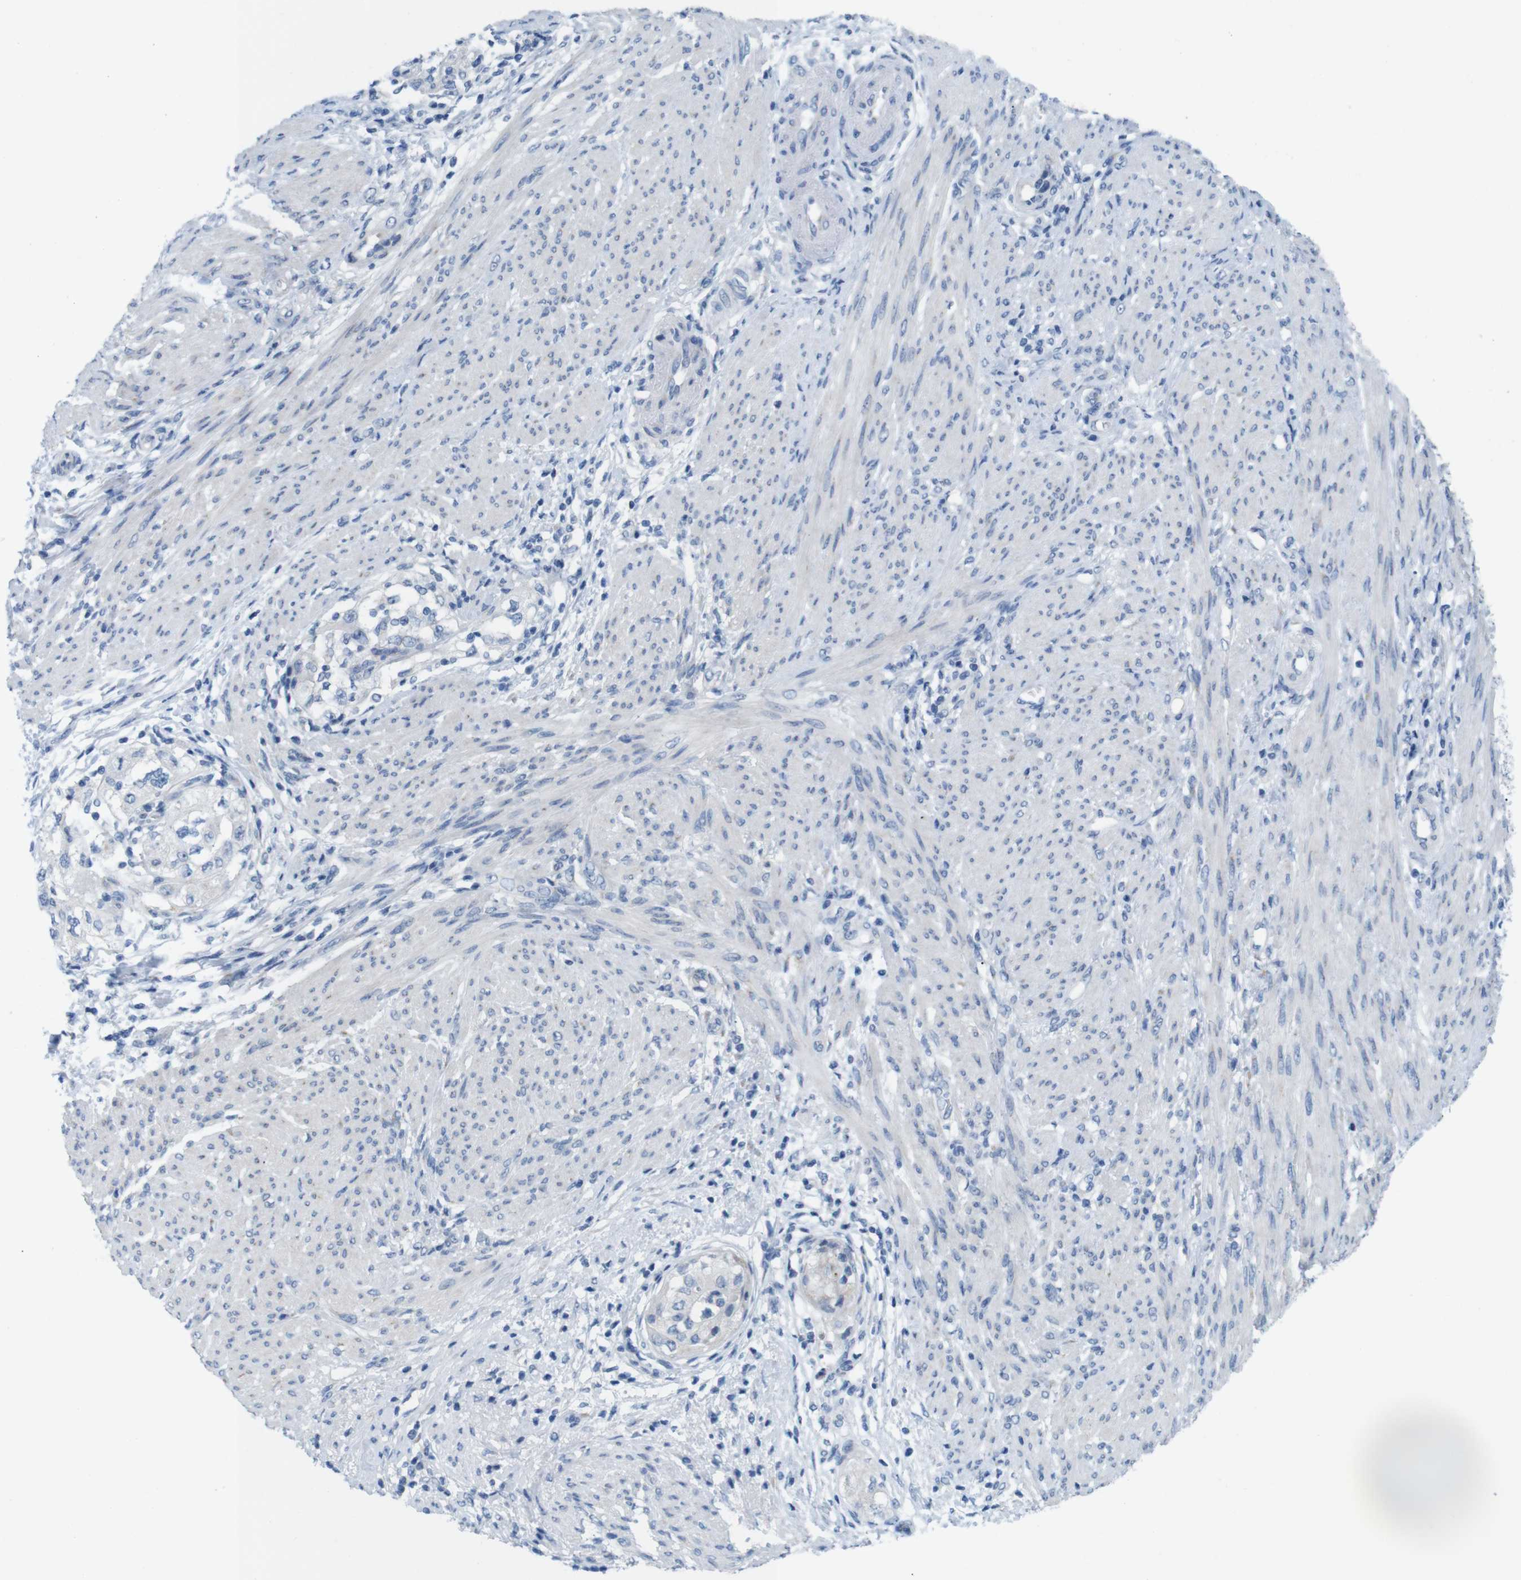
{"staining": {"intensity": "negative", "quantity": "none", "location": "none"}, "tissue": "endometrial cancer", "cell_type": "Tumor cells", "image_type": "cancer", "snomed": [{"axis": "morphology", "description": "Adenocarcinoma, NOS"}, {"axis": "topography", "description": "Endometrium"}], "caption": "Tumor cells are negative for brown protein staining in endometrial cancer.", "gene": "GOLGA2", "patient": {"sex": "female", "age": 85}}